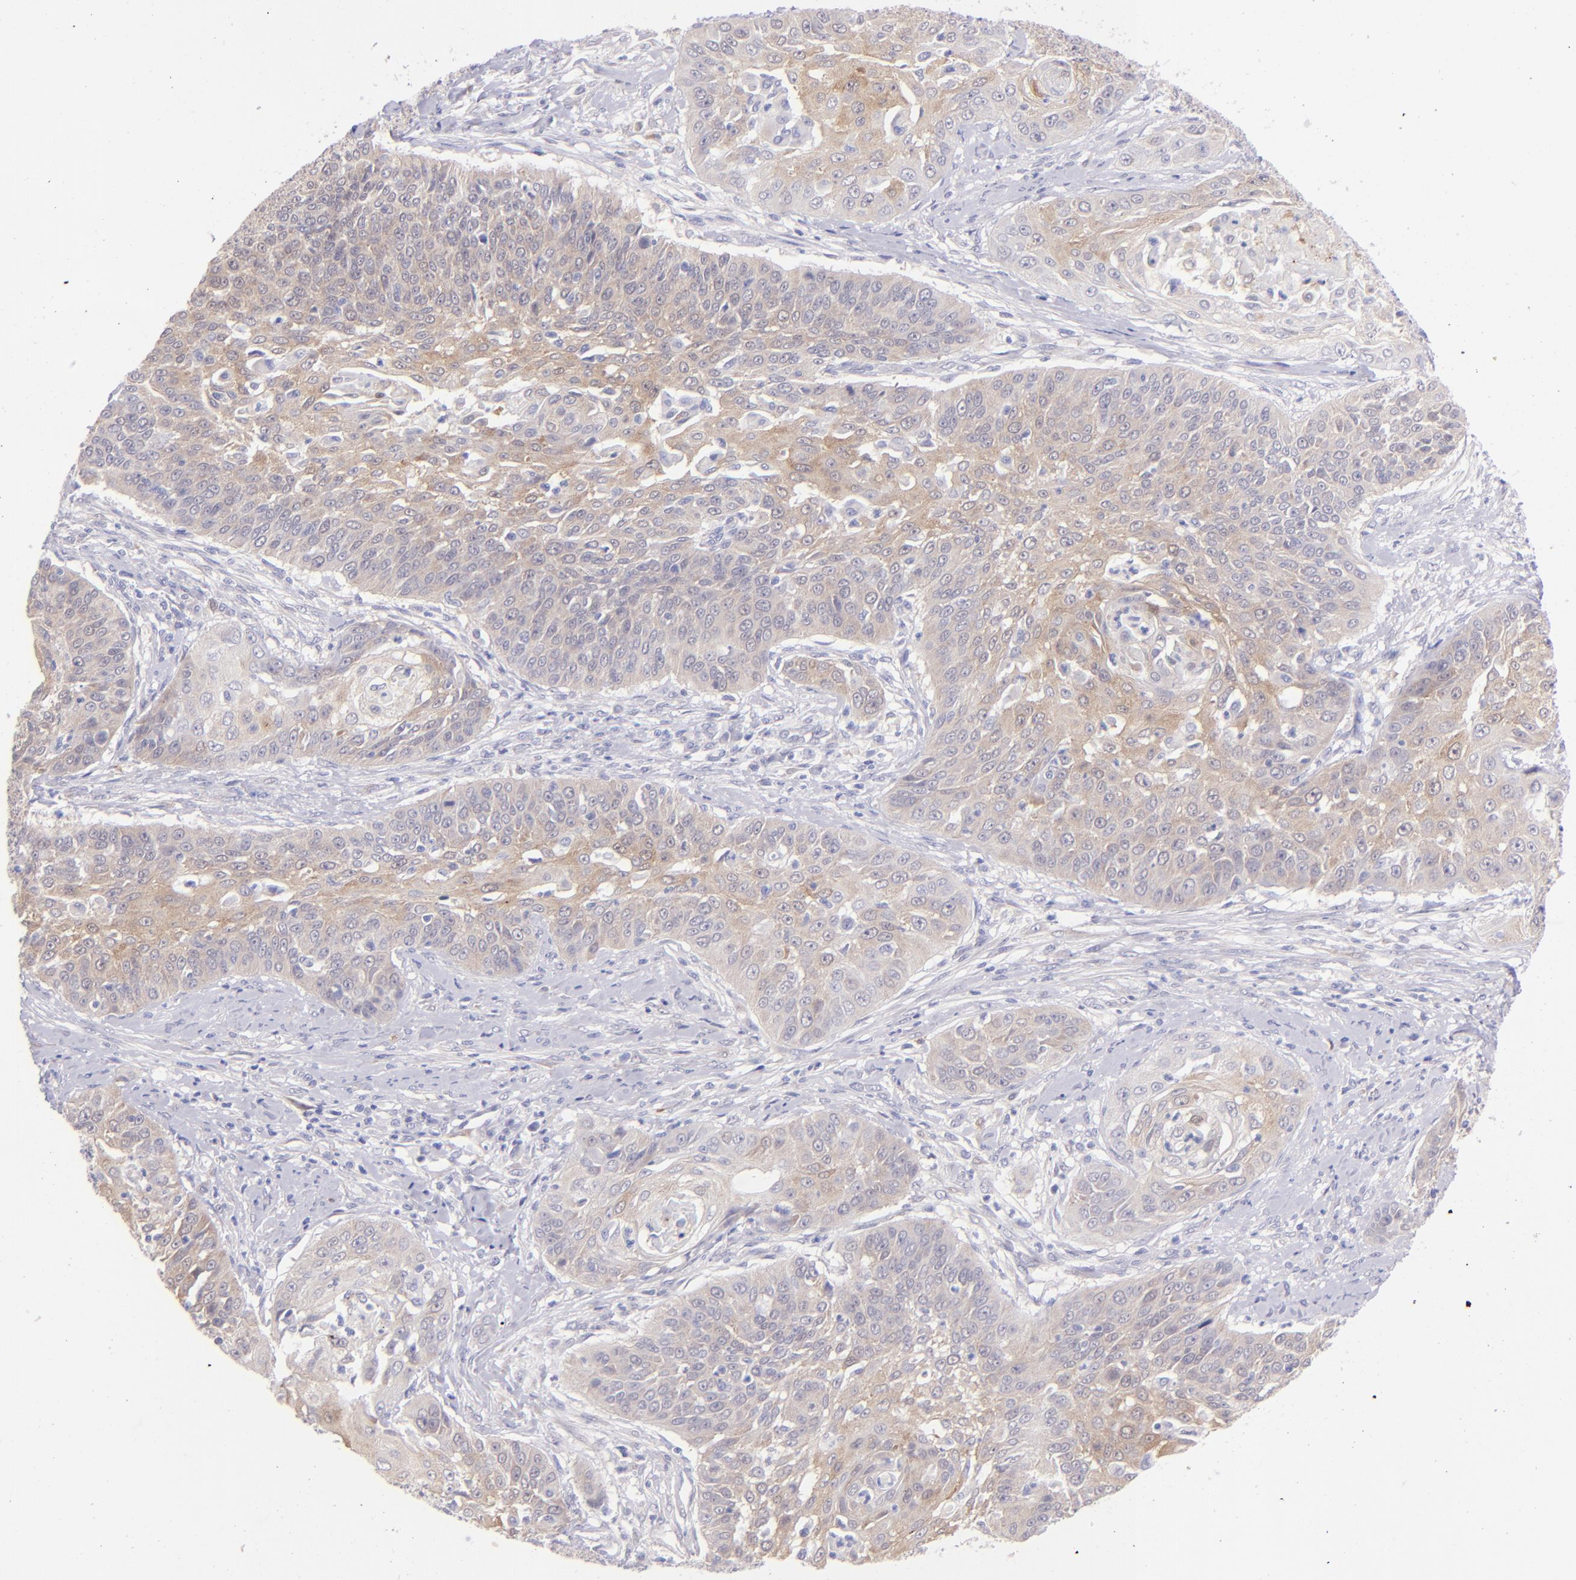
{"staining": {"intensity": "weak", "quantity": ">75%", "location": "cytoplasmic/membranous"}, "tissue": "cervical cancer", "cell_type": "Tumor cells", "image_type": "cancer", "snomed": [{"axis": "morphology", "description": "Squamous cell carcinoma, NOS"}, {"axis": "topography", "description": "Cervix"}], "caption": "High-magnification brightfield microscopy of cervical squamous cell carcinoma stained with DAB (brown) and counterstained with hematoxylin (blue). tumor cells exhibit weak cytoplasmic/membranous positivity is seen in approximately>75% of cells.", "gene": "SH2D4A", "patient": {"sex": "female", "age": 64}}